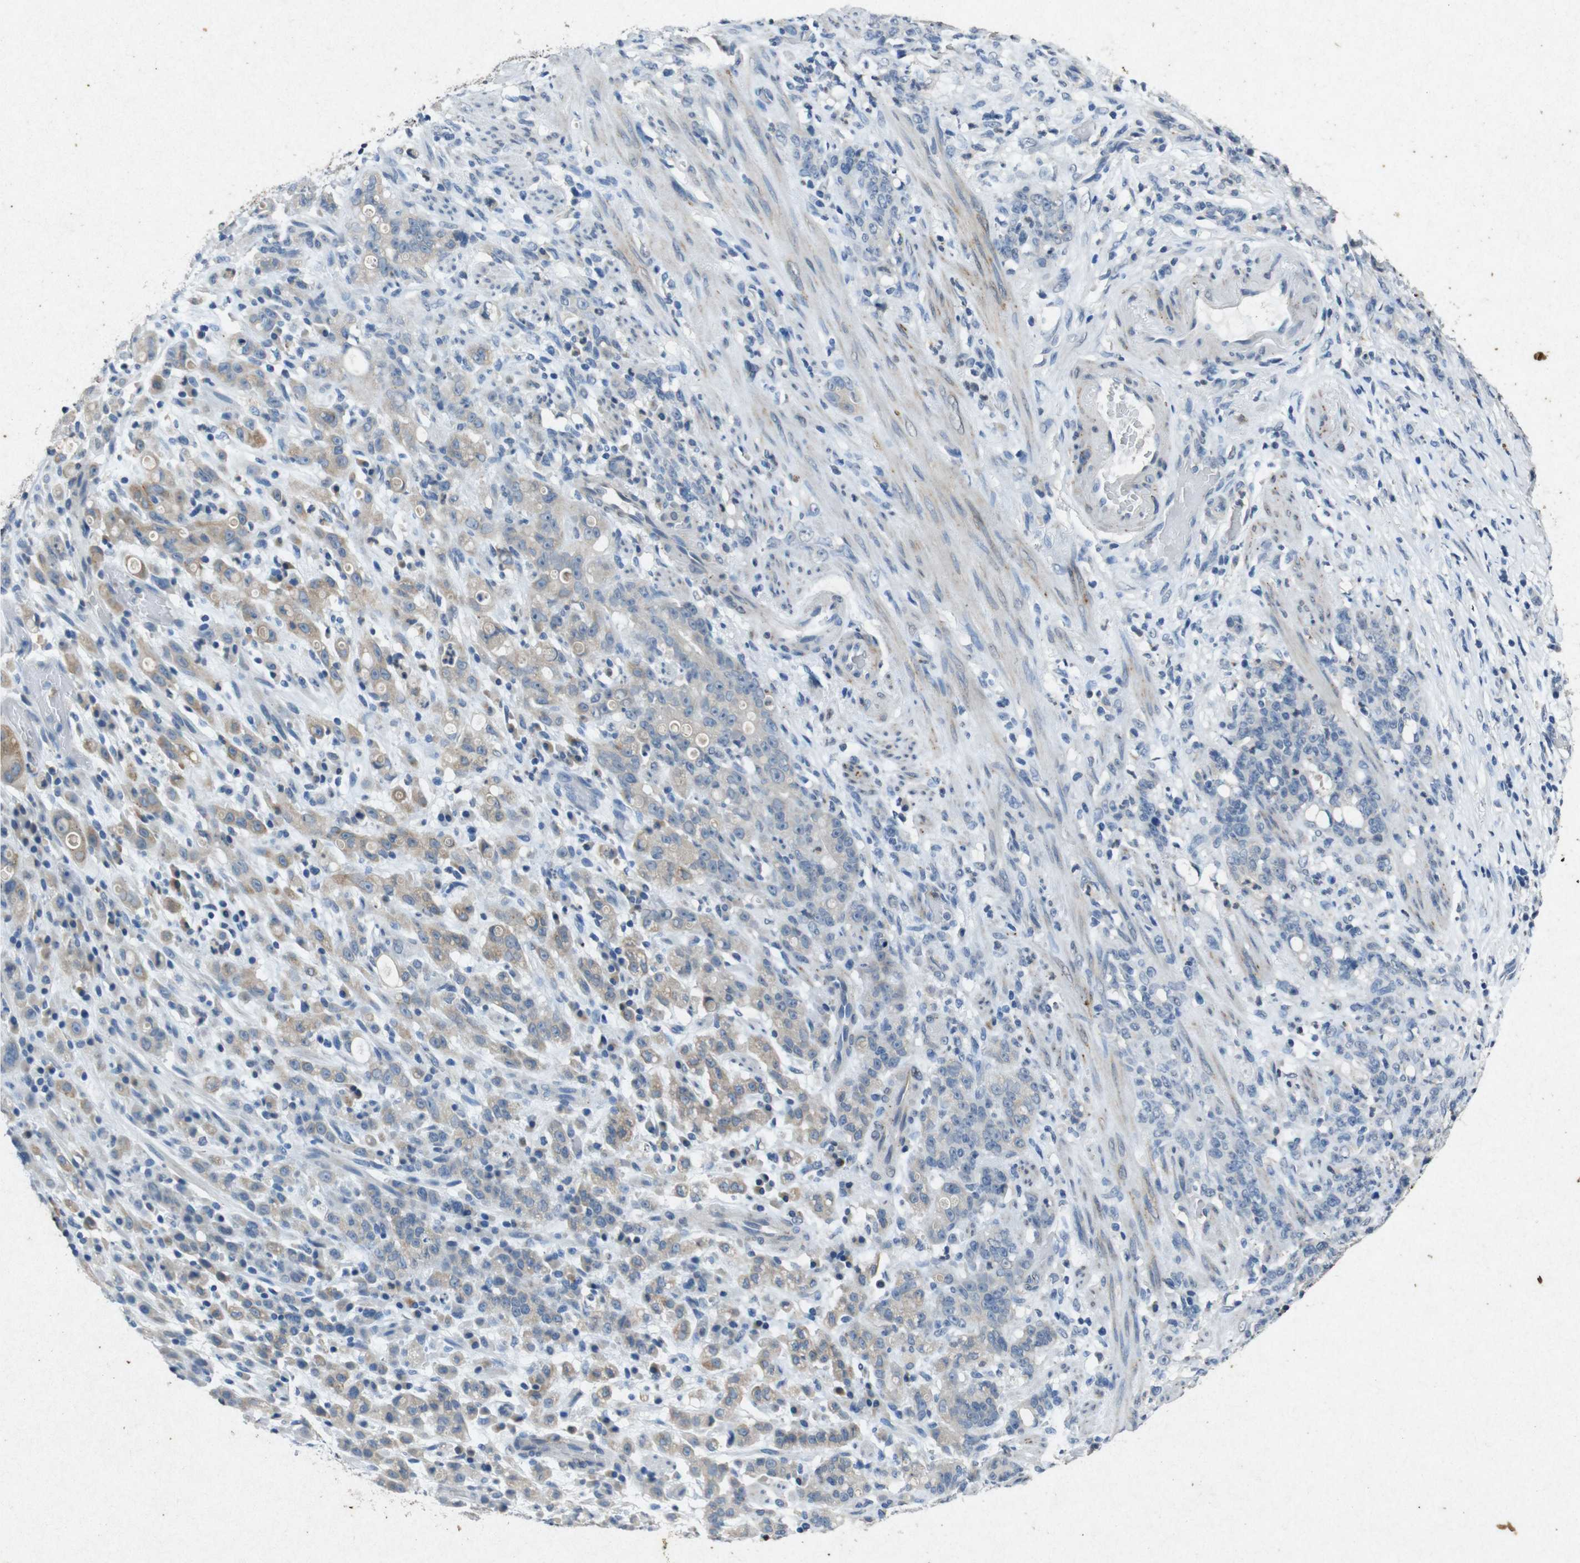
{"staining": {"intensity": "weak", "quantity": "25%-75%", "location": "cytoplasmic/membranous"}, "tissue": "stomach cancer", "cell_type": "Tumor cells", "image_type": "cancer", "snomed": [{"axis": "morphology", "description": "Adenocarcinoma, NOS"}, {"axis": "topography", "description": "Stomach, lower"}], "caption": "A brown stain labels weak cytoplasmic/membranous expression of a protein in human adenocarcinoma (stomach) tumor cells. The protein is shown in brown color, while the nuclei are stained blue.", "gene": "STBD1", "patient": {"sex": "male", "age": 88}}